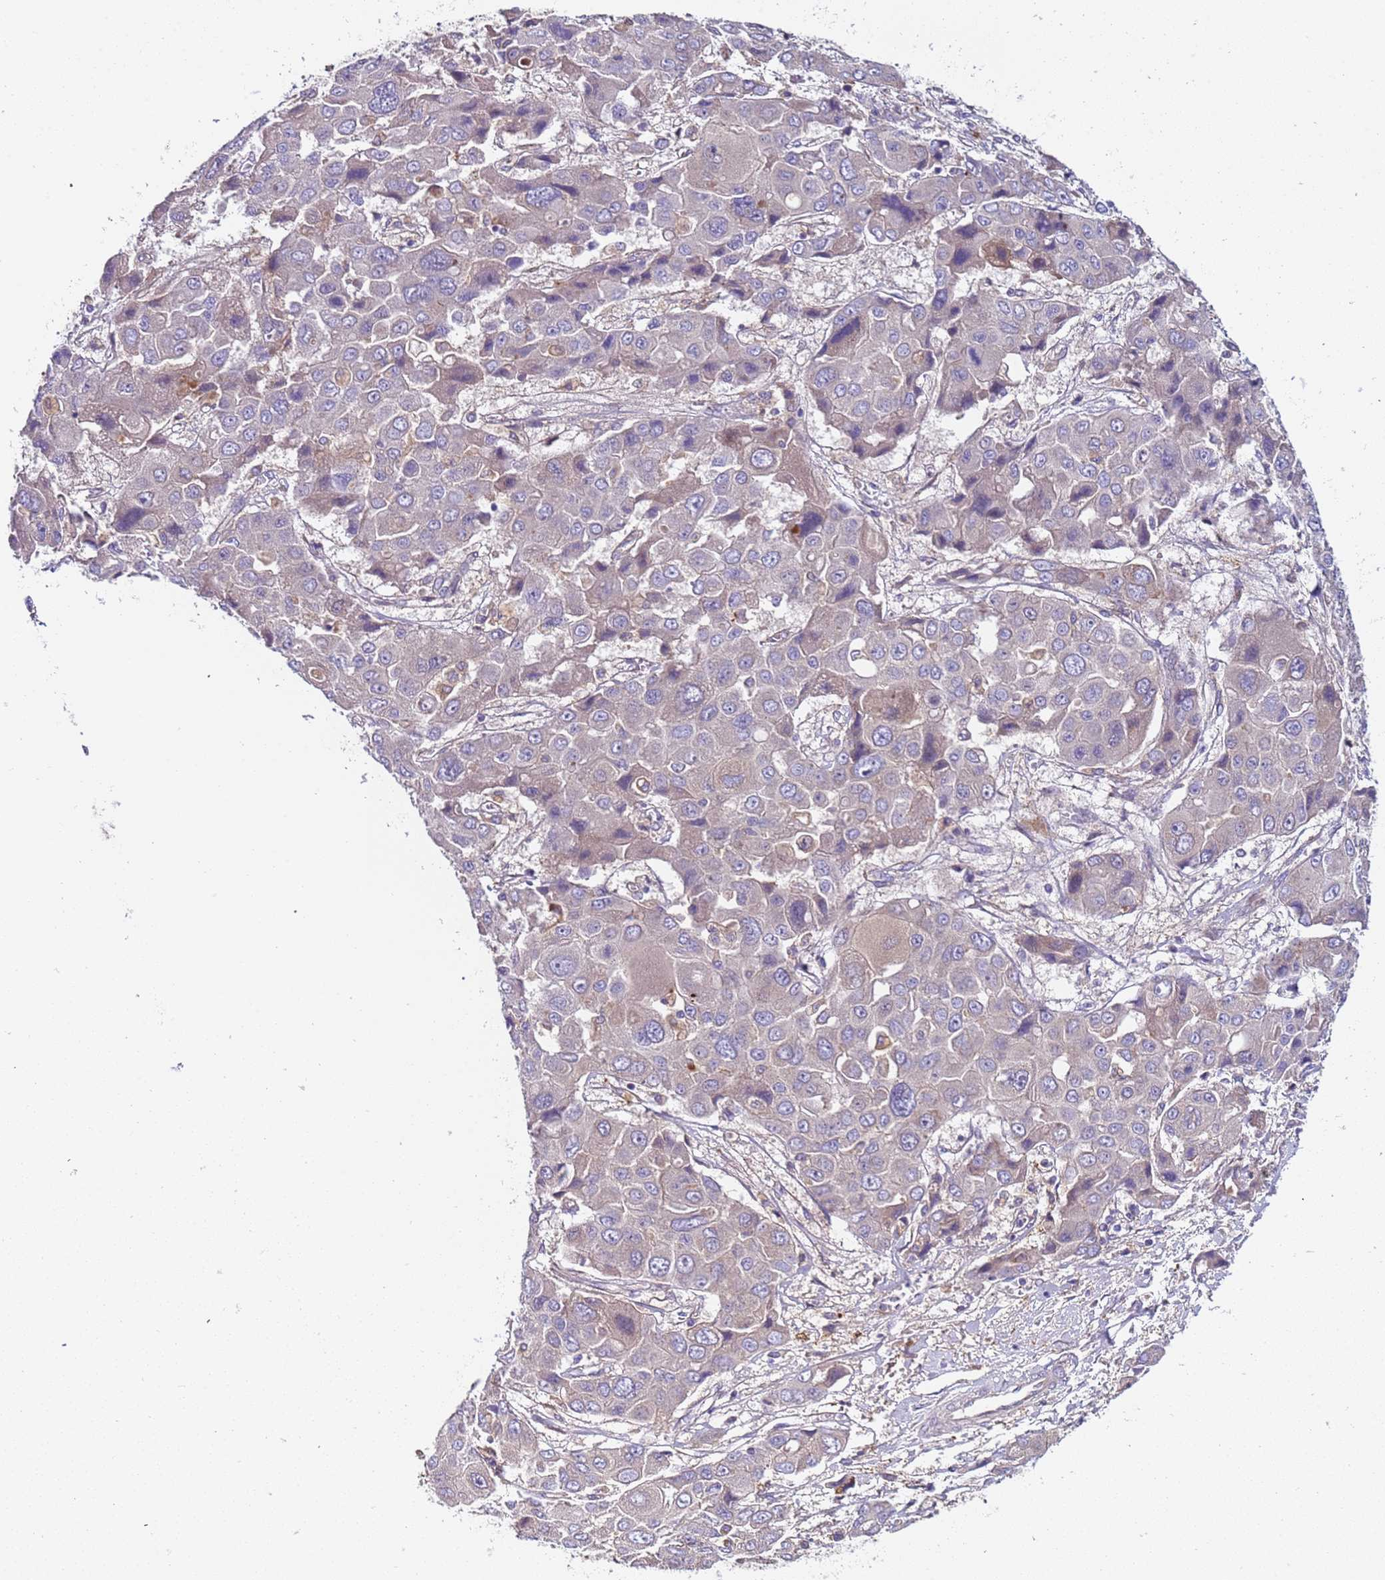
{"staining": {"intensity": "negative", "quantity": "none", "location": "none"}, "tissue": "liver cancer", "cell_type": "Tumor cells", "image_type": "cancer", "snomed": [{"axis": "morphology", "description": "Cholangiocarcinoma"}, {"axis": "topography", "description": "Liver"}], "caption": "DAB immunohistochemical staining of cholangiocarcinoma (liver) exhibits no significant expression in tumor cells. (Brightfield microscopy of DAB (3,3'-diaminobenzidine) immunohistochemistry at high magnification).", "gene": "PAQR7", "patient": {"sex": "male", "age": 67}}